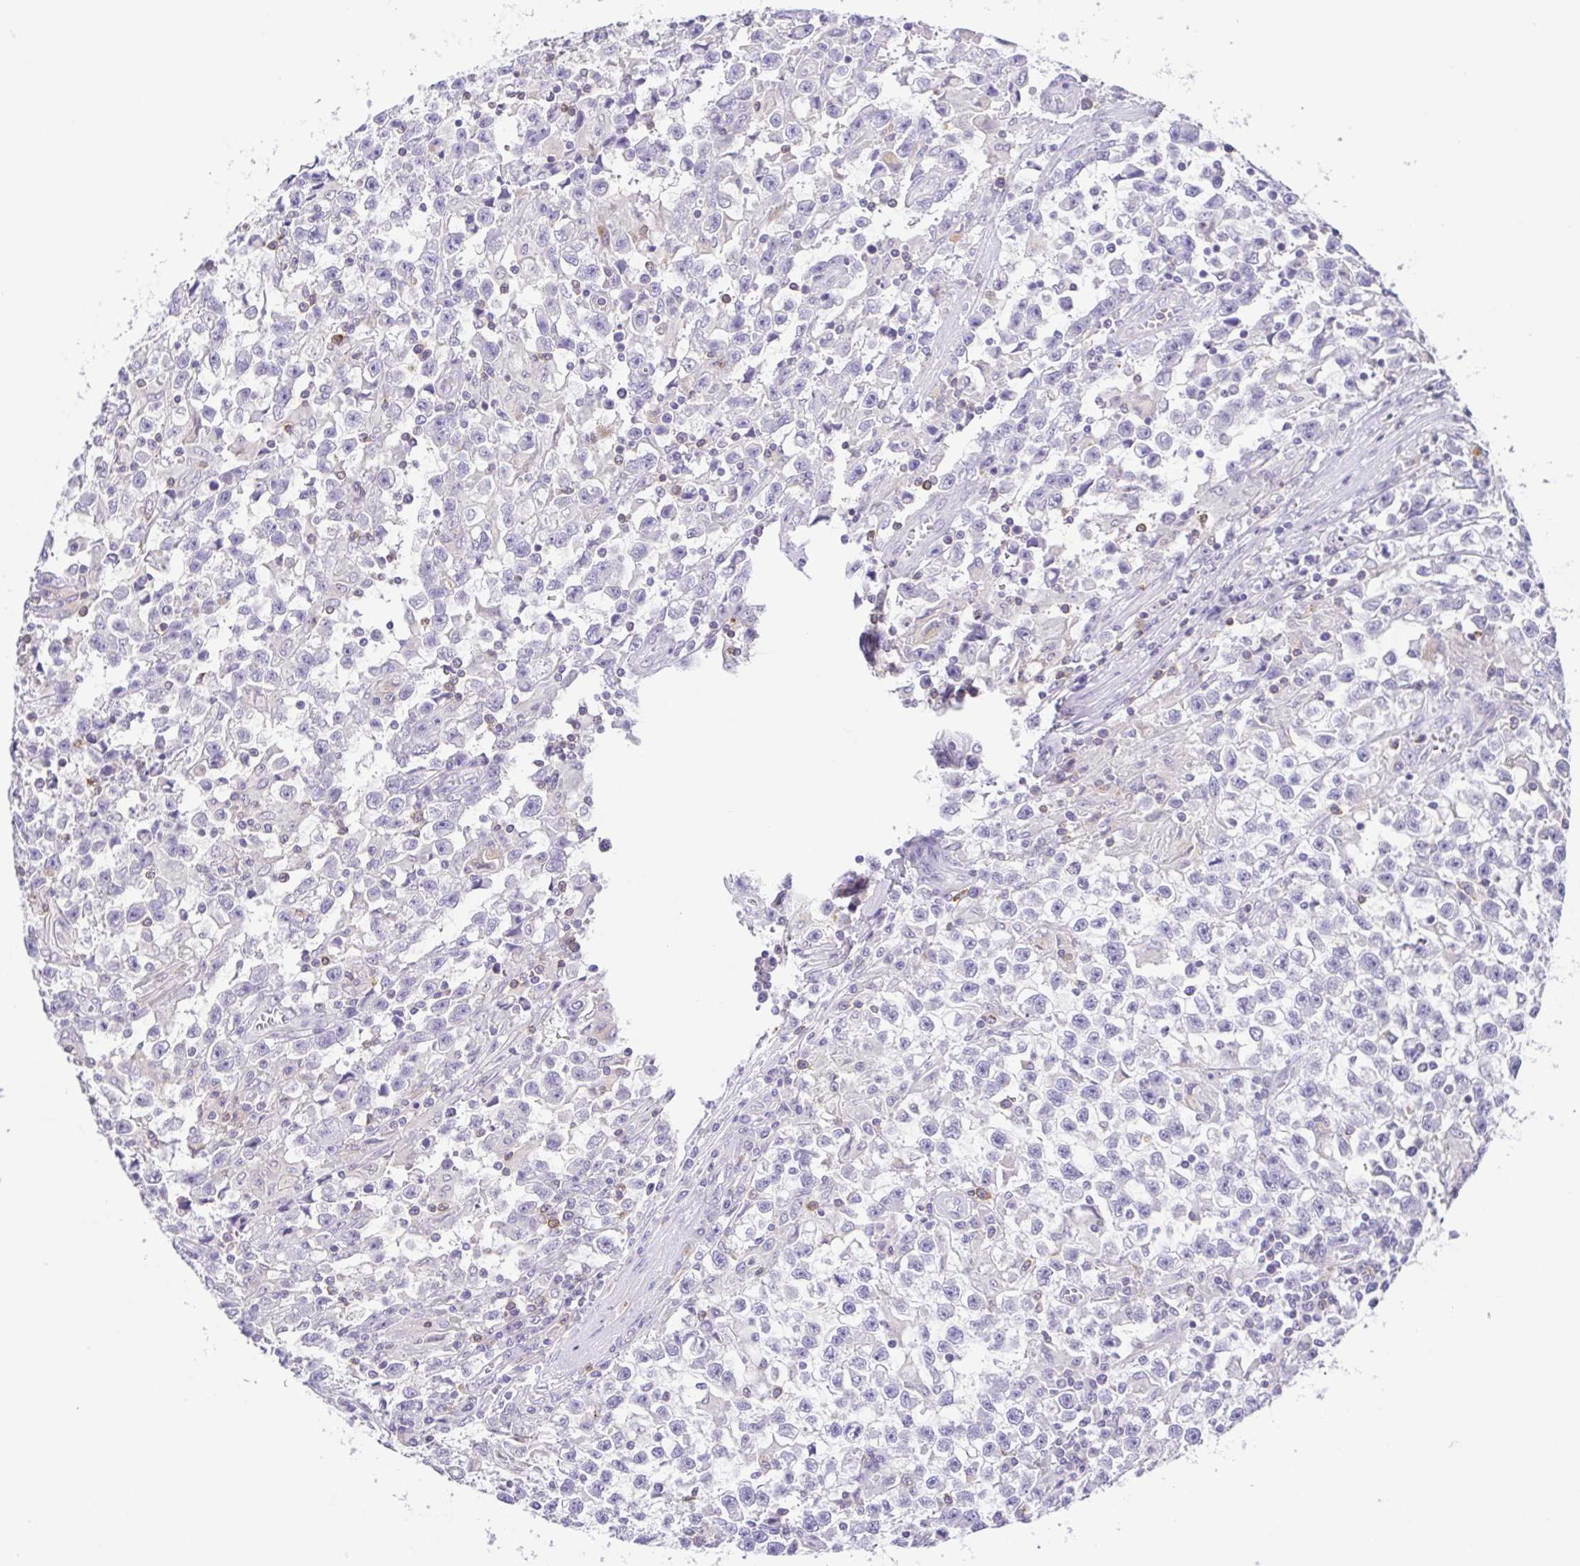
{"staining": {"intensity": "negative", "quantity": "none", "location": "none"}, "tissue": "testis cancer", "cell_type": "Tumor cells", "image_type": "cancer", "snomed": [{"axis": "morphology", "description": "Seminoma, NOS"}, {"axis": "topography", "description": "Testis"}], "caption": "Immunohistochemistry image of human testis seminoma stained for a protein (brown), which shows no expression in tumor cells.", "gene": "PGLYRP1", "patient": {"sex": "male", "age": 31}}